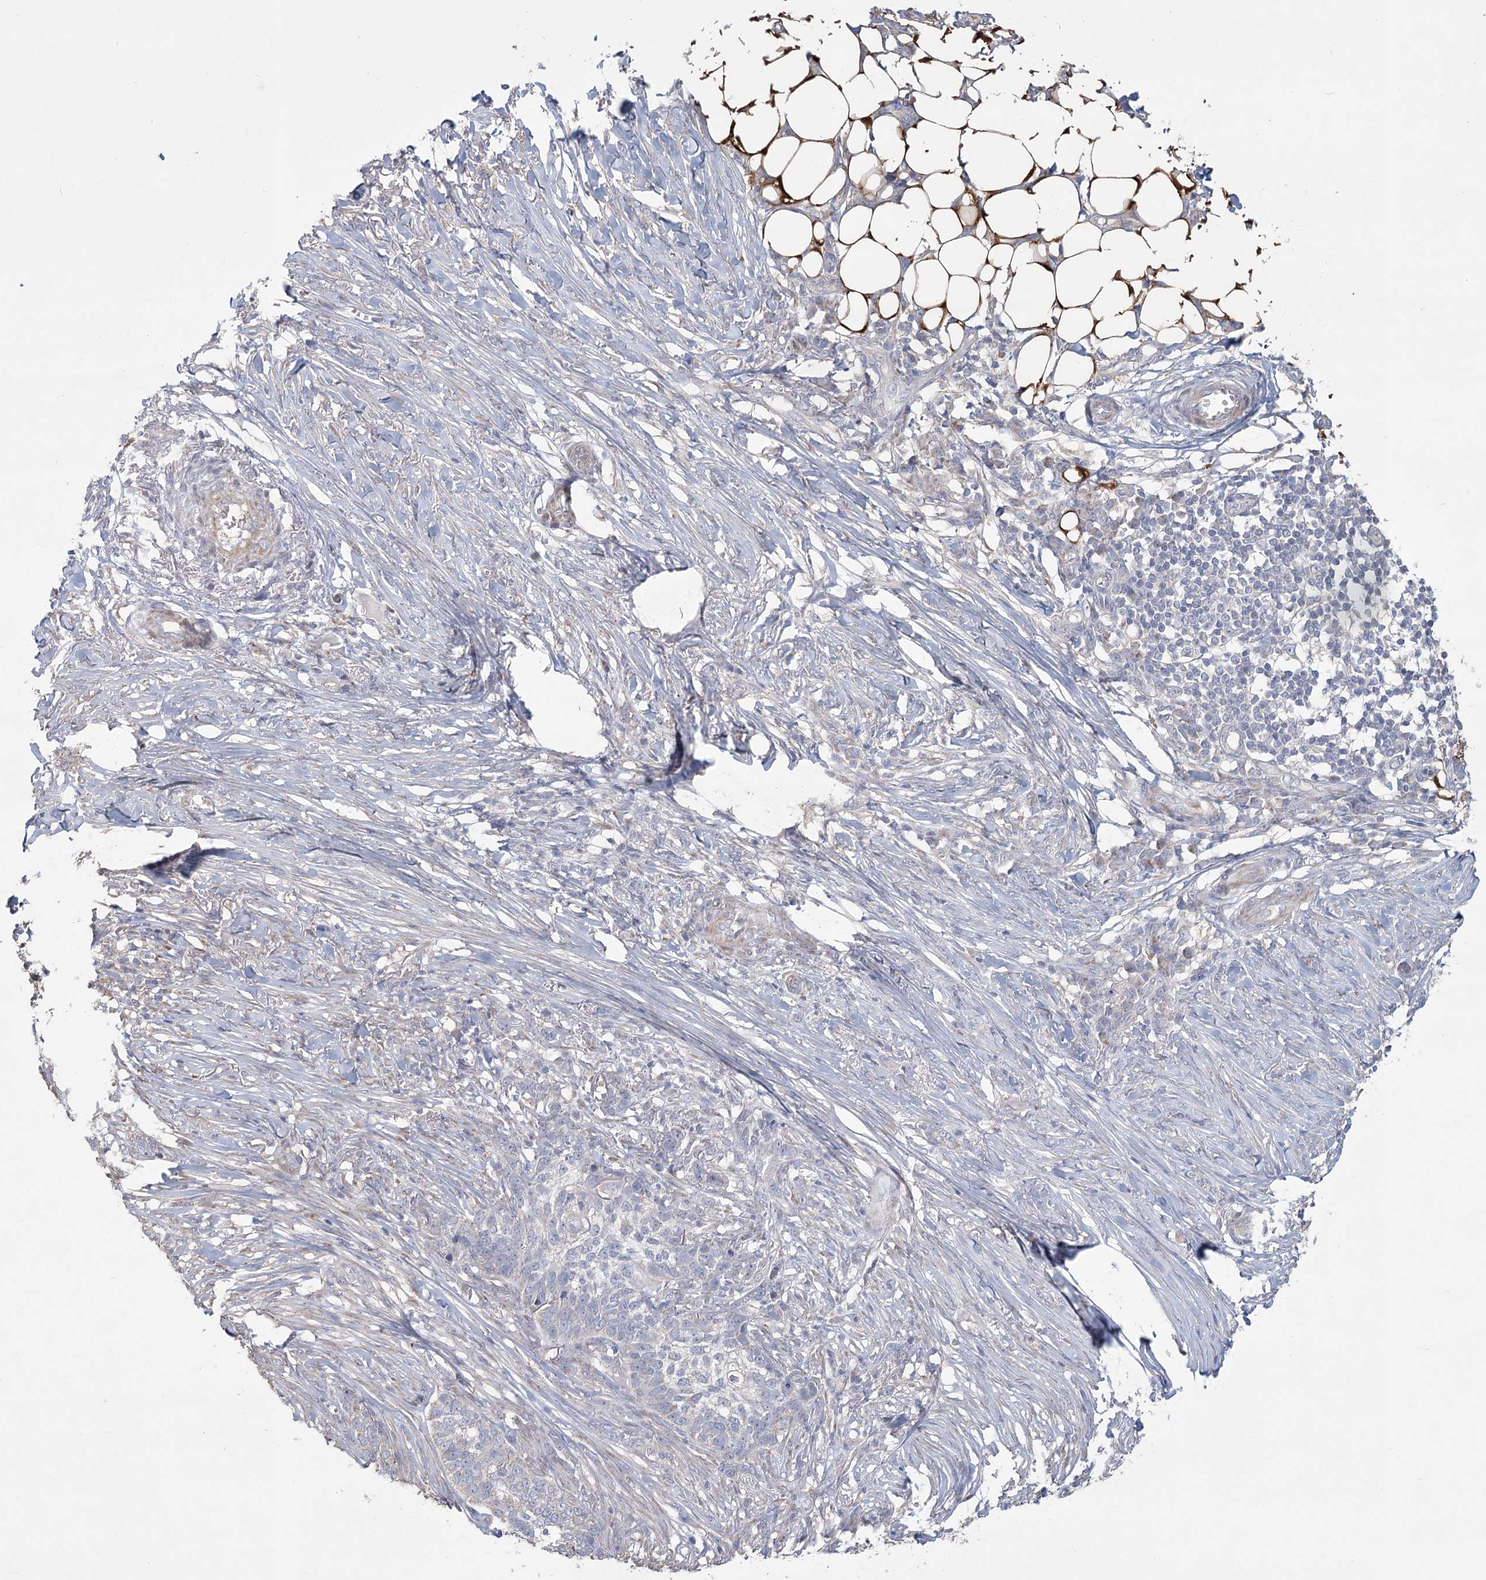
{"staining": {"intensity": "negative", "quantity": "none", "location": "none"}, "tissue": "skin cancer", "cell_type": "Tumor cells", "image_type": "cancer", "snomed": [{"axis": "morphology", "description": "Basal cell carcinoma"}, {"axis": "topography", "description": "Skin"}], "caption": "An image of skin basal cell carcinoma stained for a protein exhibits no brown staining in tumor cells. (DAB (3,3'-diaminobenzidine) IHC visualized using brightfield microscopy, high magnification).", "gene": "CNTLN", "patient": {"sex": "male", "age": 85}}